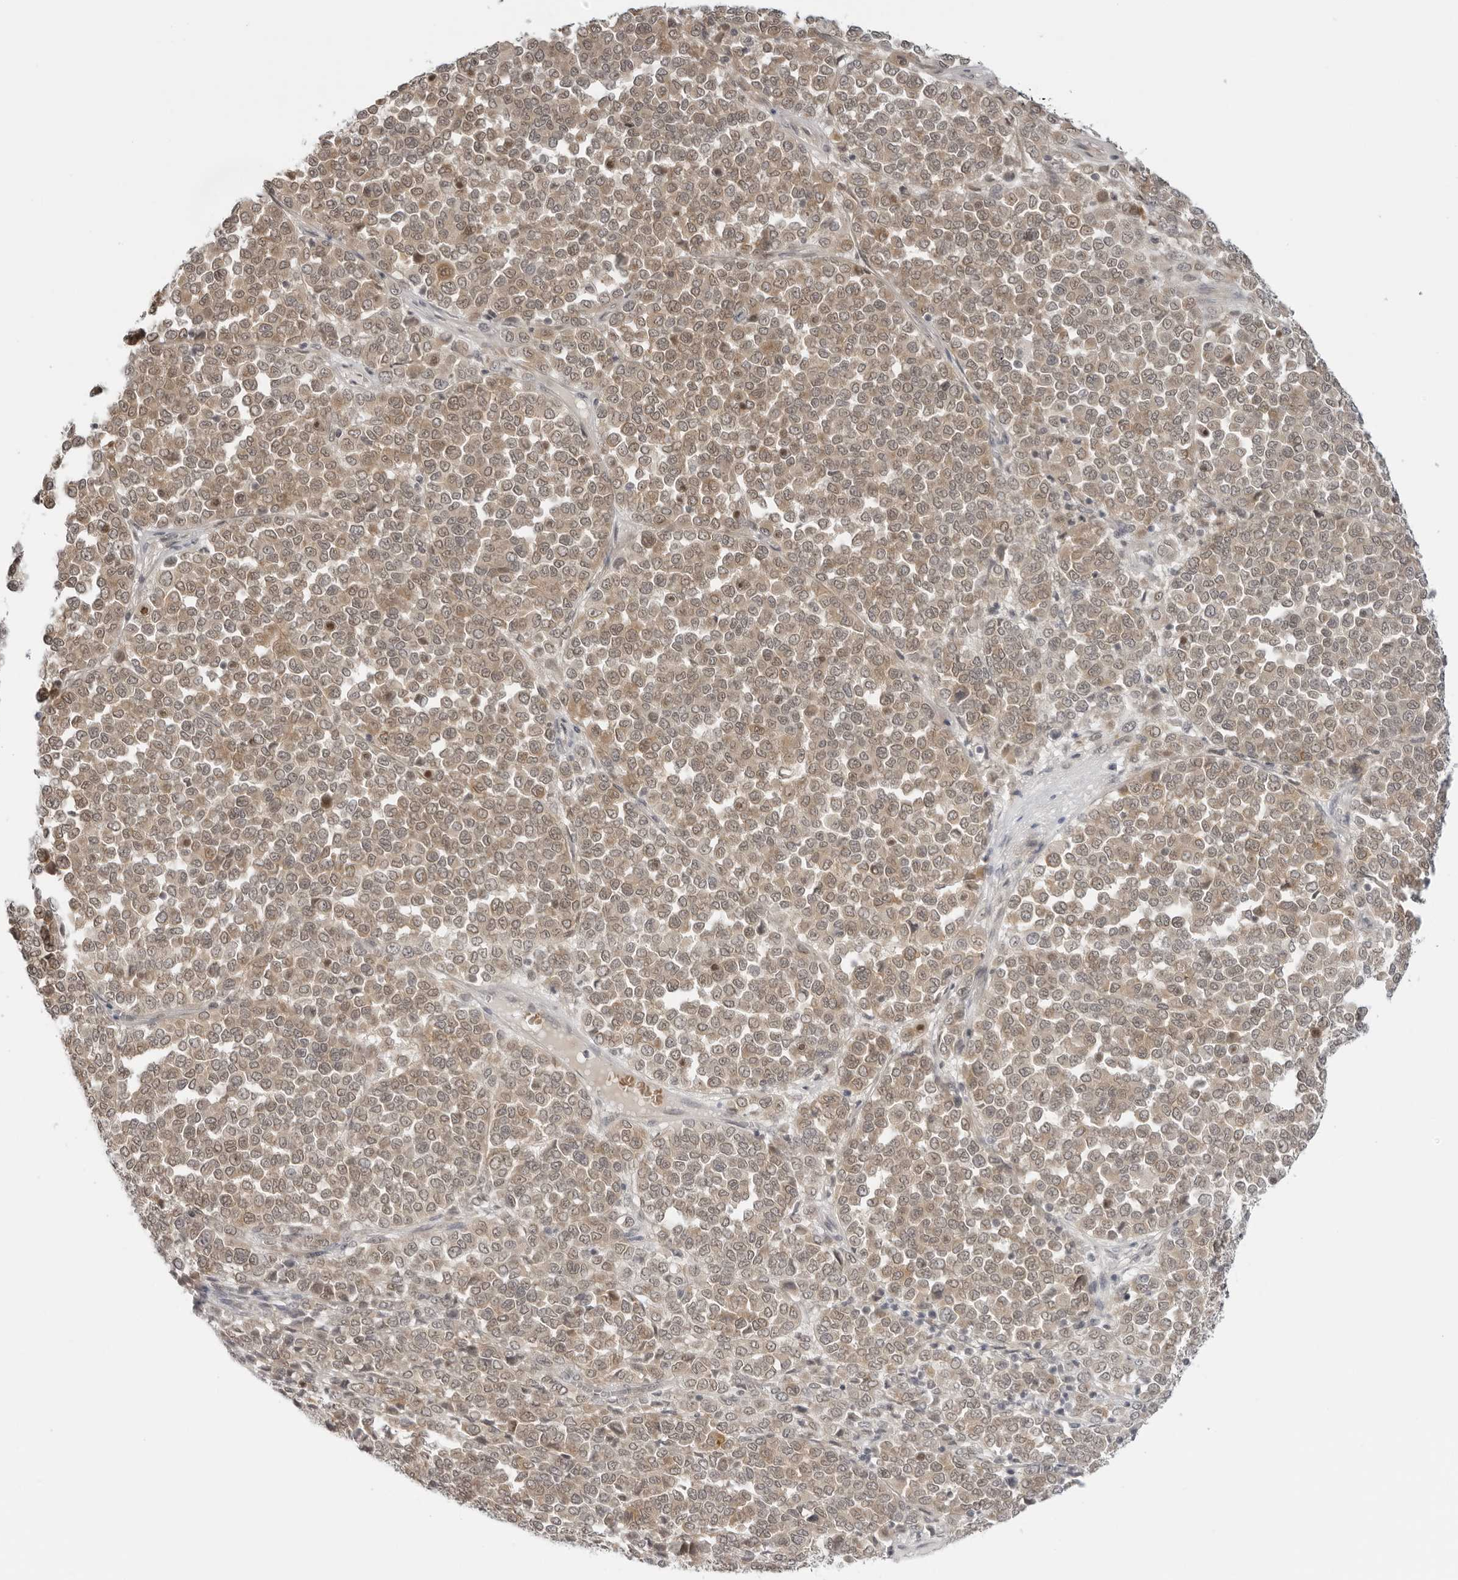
{"staining": {"intensity": "weak", "quantity": ">75%", "location": "cytoplasmic/membranous,nuclear"}, "tissue": "melanoma", "cell_type": "Tumor cells", "image_type": "cancer", "snomed": [{"axis": "morphology", "description": "Malignant melanoma, Metastatic site"}, {"axis": "topography", "description": "Pancreas"}], "caption": "Brown immunohistochemical staining in malignant melanoma (metastatic site) displays weak cytoplasmic/membranous and nuclear expression in approximately >75% of tumor cells.", "gene": "SUGCT", "patient": {"sex": "female", "age": 30}}